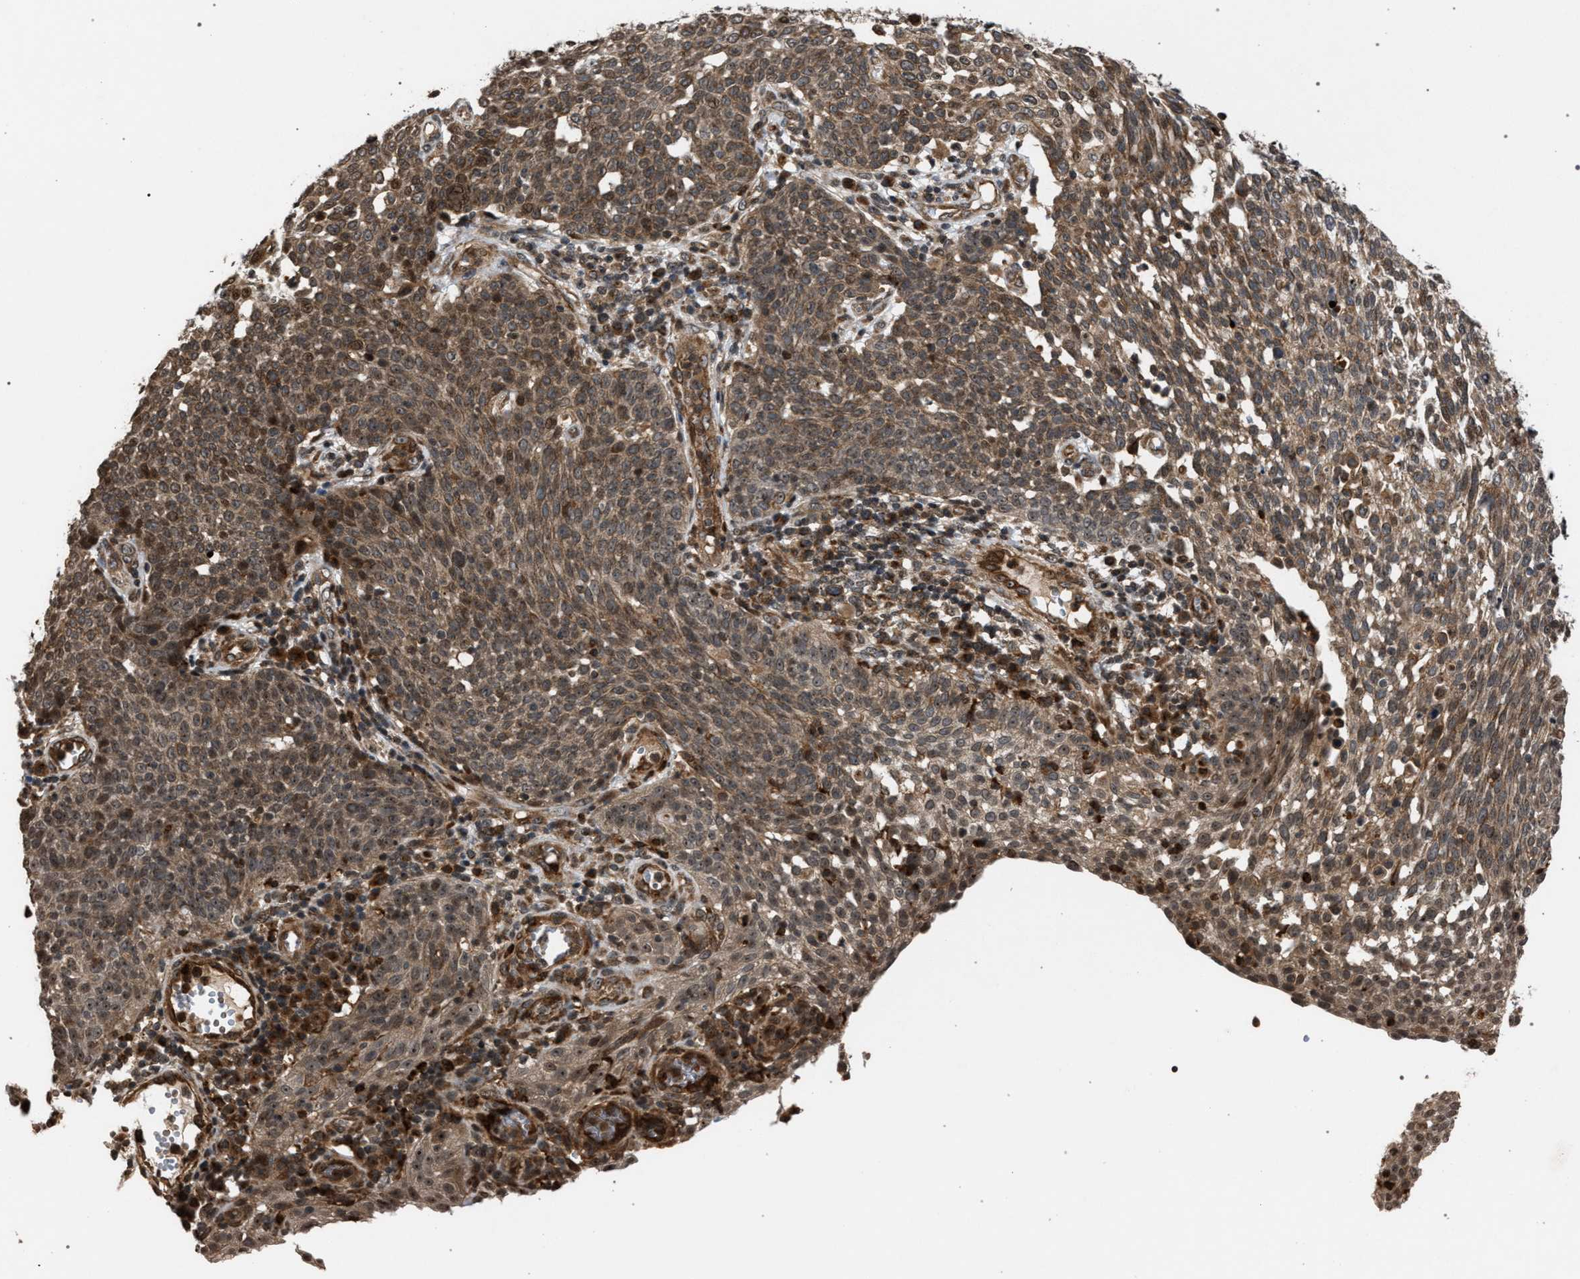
{"staining": {"intensity": "moderate", "quantity": ">75%", "location": "cytoplasmic/membranous"}, "tissue": "cervical cancer", "cell_type": "Tumor cells", "image_type": "cancer", "snomed": [{"axis": "morphology", "description": "Squamous cell carcinoma, NOS"}, {"axis": "topography", "description": "Cervix"}], "caption": "An image of cervical cancer (squamous cell carcinoma) stained for a protein demonstrates moderate cytoplasmic/membranous brown staining in tumor cells.", "gene": "IRAK4", "patient": {"sex": "female", "age": 34}}